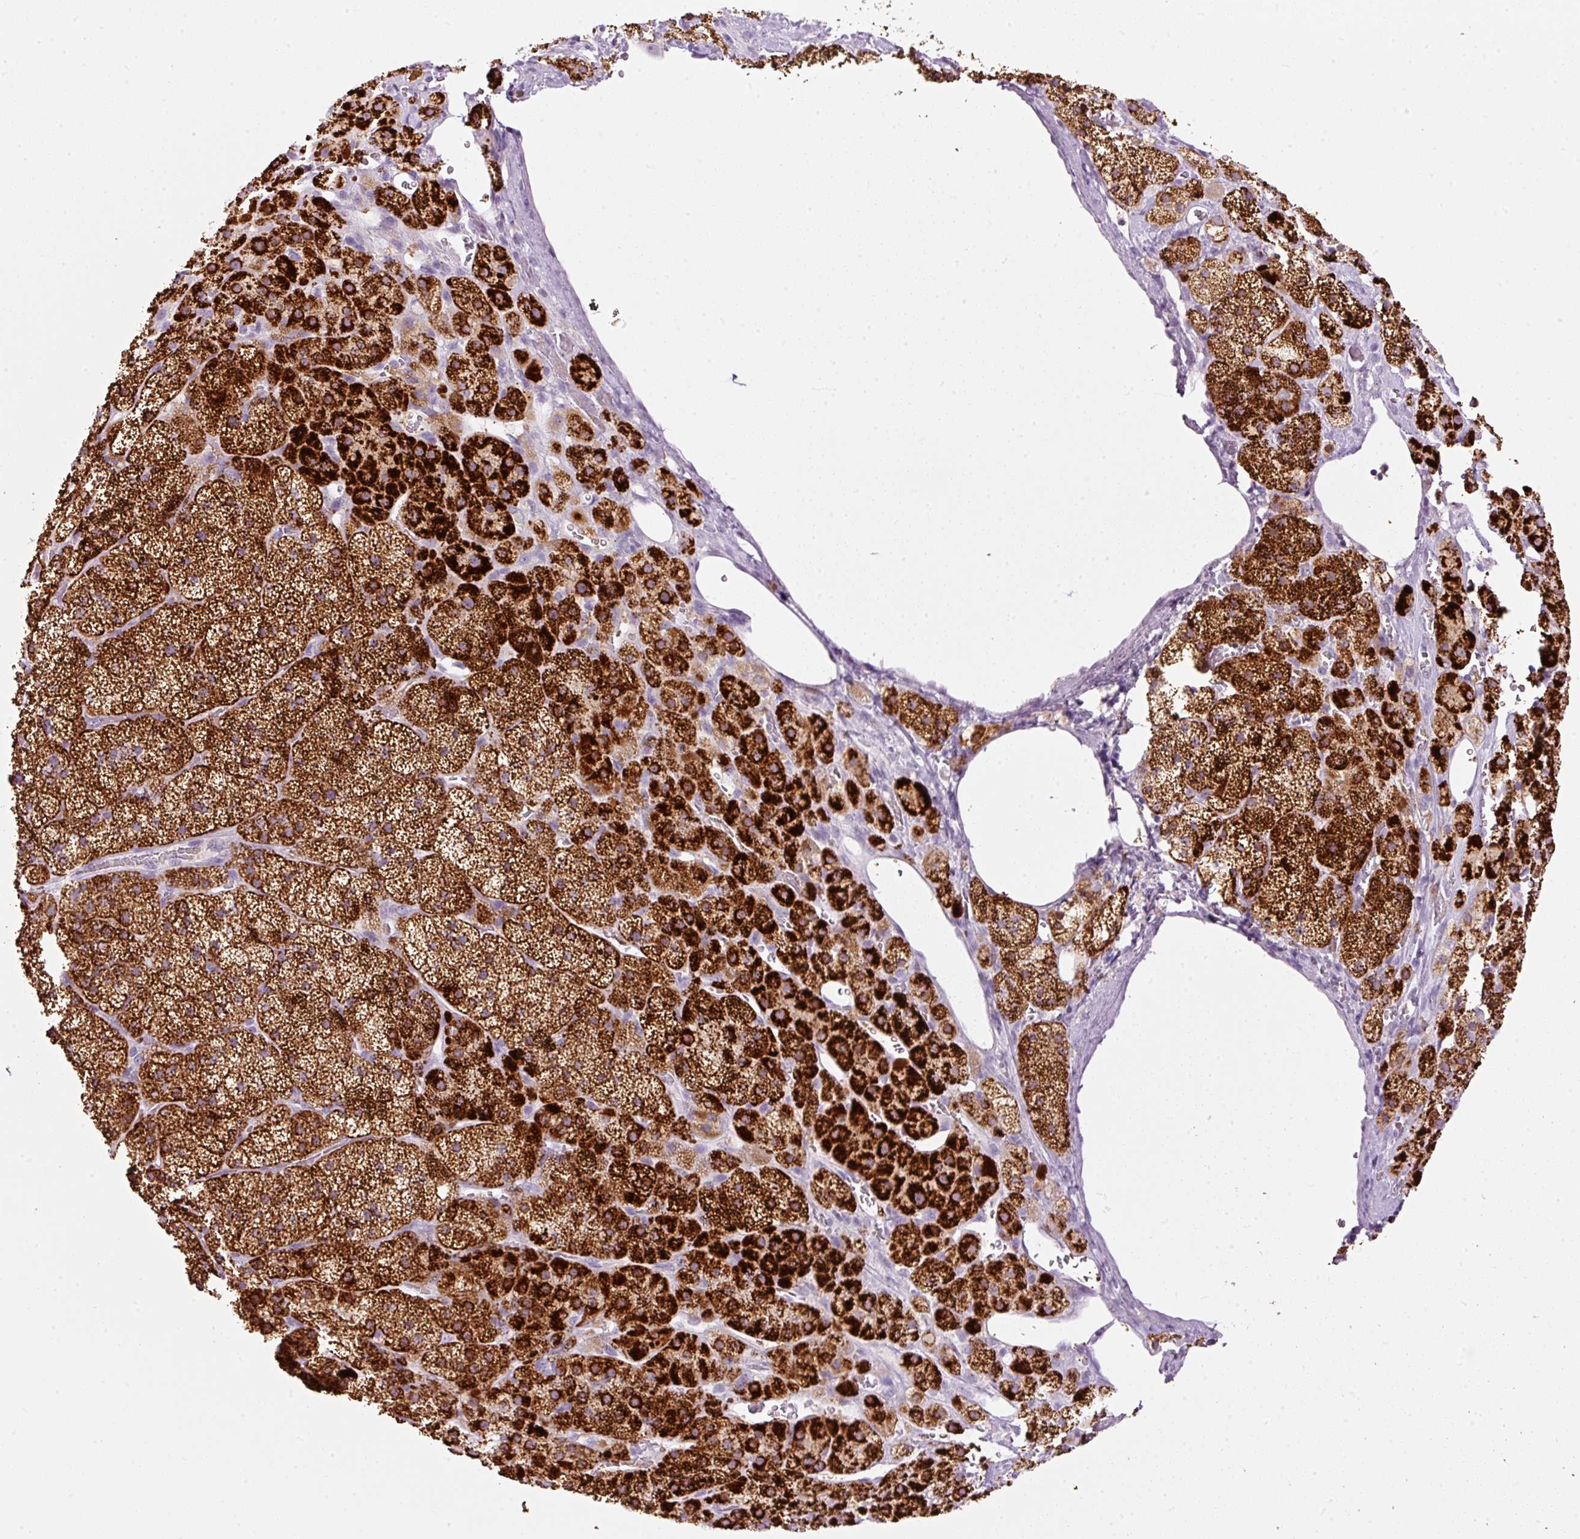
{"staining": {"intensity": "strong", "quantity": ">75%", "location": "cytoplasmic/membranous"}, "tissue": "adrenal gland", "cell_type": "Glandular cells", "image_type": "normal", "snomed": [{"axis": "morphology", "description": "Normal tissue, NOS"}, {"axis": "topography", "description": "Adrenal gland"}], "caption": "This is an image of immunohistochemistry (IHC) staining of normal adrenal gland, which shows strong positivity in the cytoplasmic/membranous of glandular cells.", "gene": "SRC", "patient": {"sex": "male", "age": 57}}